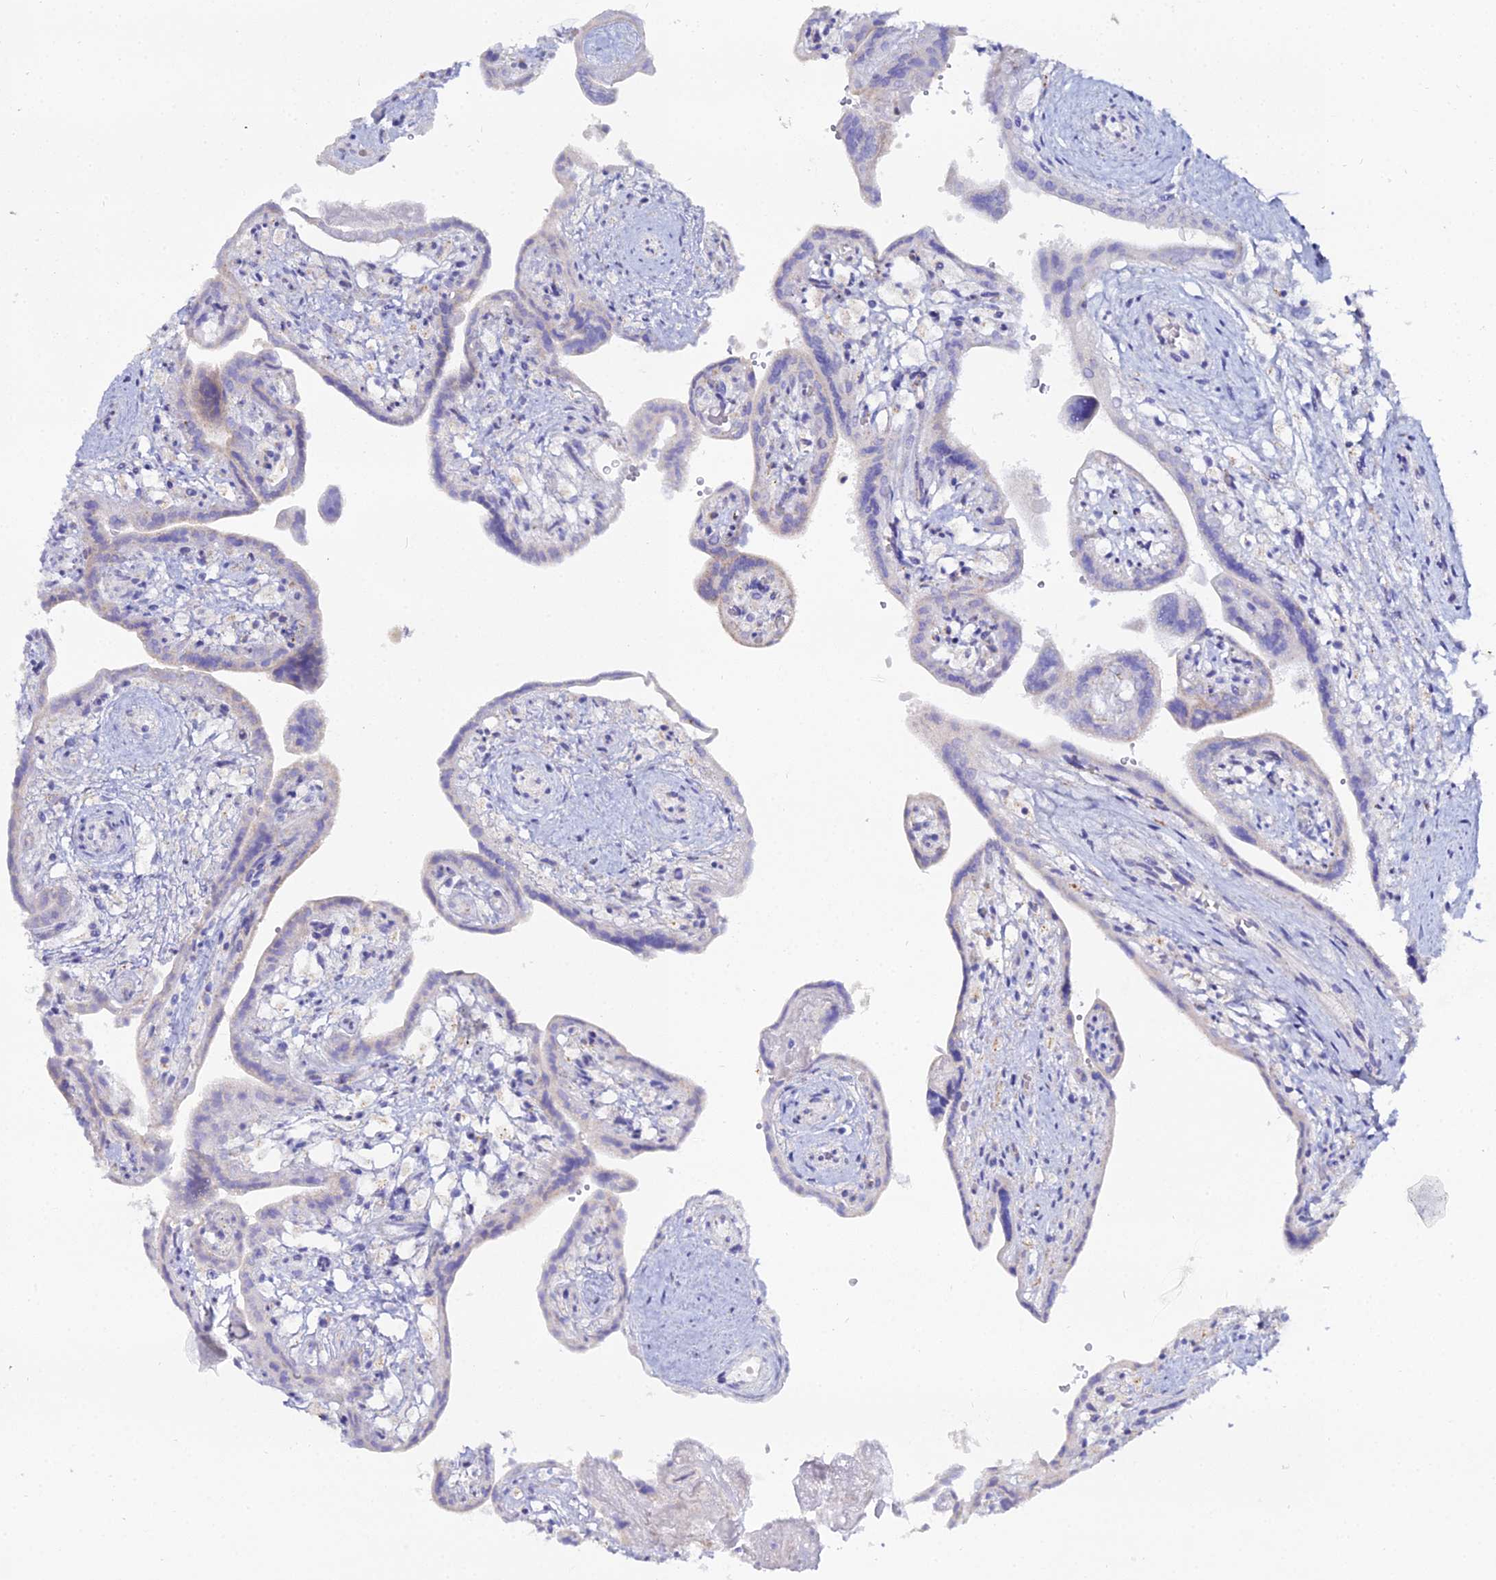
{"staining": {"intensity": "negative", "quantity": "none", "location": "none"}, "tissue": "placenta", "cell_type": "Trophoblastic cells", "image_type": "normal", "snomed": [{"axis": "morphology", "description": "Normal tissue, NOS"}, {"axis": "topography", "description": "Placenta"}], "caption": "High power microscopy photomicrograph of an immunohistochemistry image of normal placenta, revealing no significant positivity in trophoblastic cells.", "gene": "DHX34", "patient": {"sex": "female", "age": 37}}